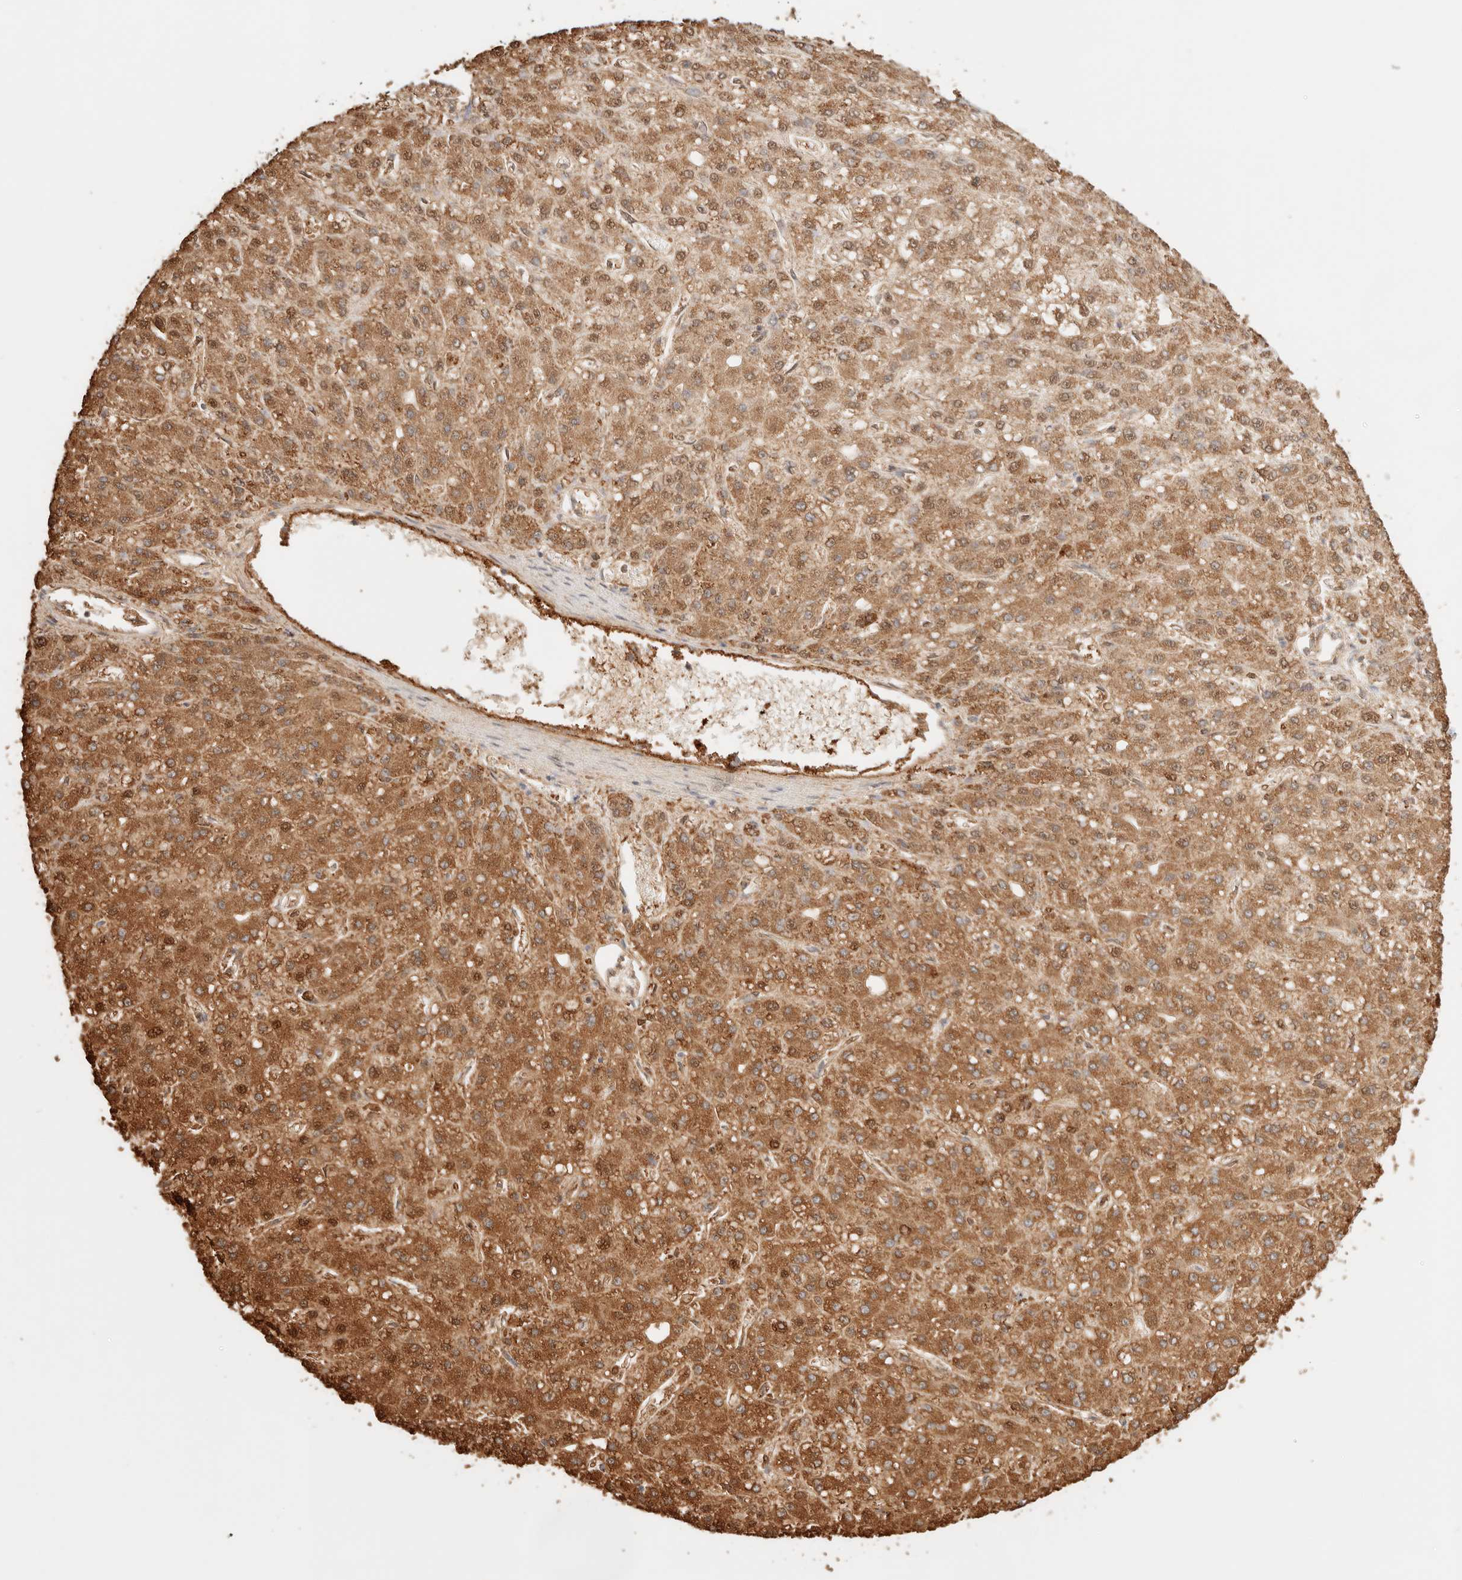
{"staining": {"intensity": "strong", "quantity": "25%-75%", "location": "cytoplasmic/membranous"}, "tissue": "liver cancer", "cell_type": "Tumor cells", "image_type": "cancer", "snomed": [{"axis": "morphology", "description": "Carcinoma, Hepatocellular, NOS"}, {"axis": "topography", "description": "Liver"}], "caption": "IHC photomicrograph of neoplastic tissue: human liver hepatocellular carcinoma stained using immunohistochemistry demonstrates high levels of strong protein expression localized specifically in the cytoplasmic/membranous of tumor cells, appearing as a cytoplasmic/membranous brown color.", "gene": "IL1R2", "patient": {"sex": "male", "age": 67}}